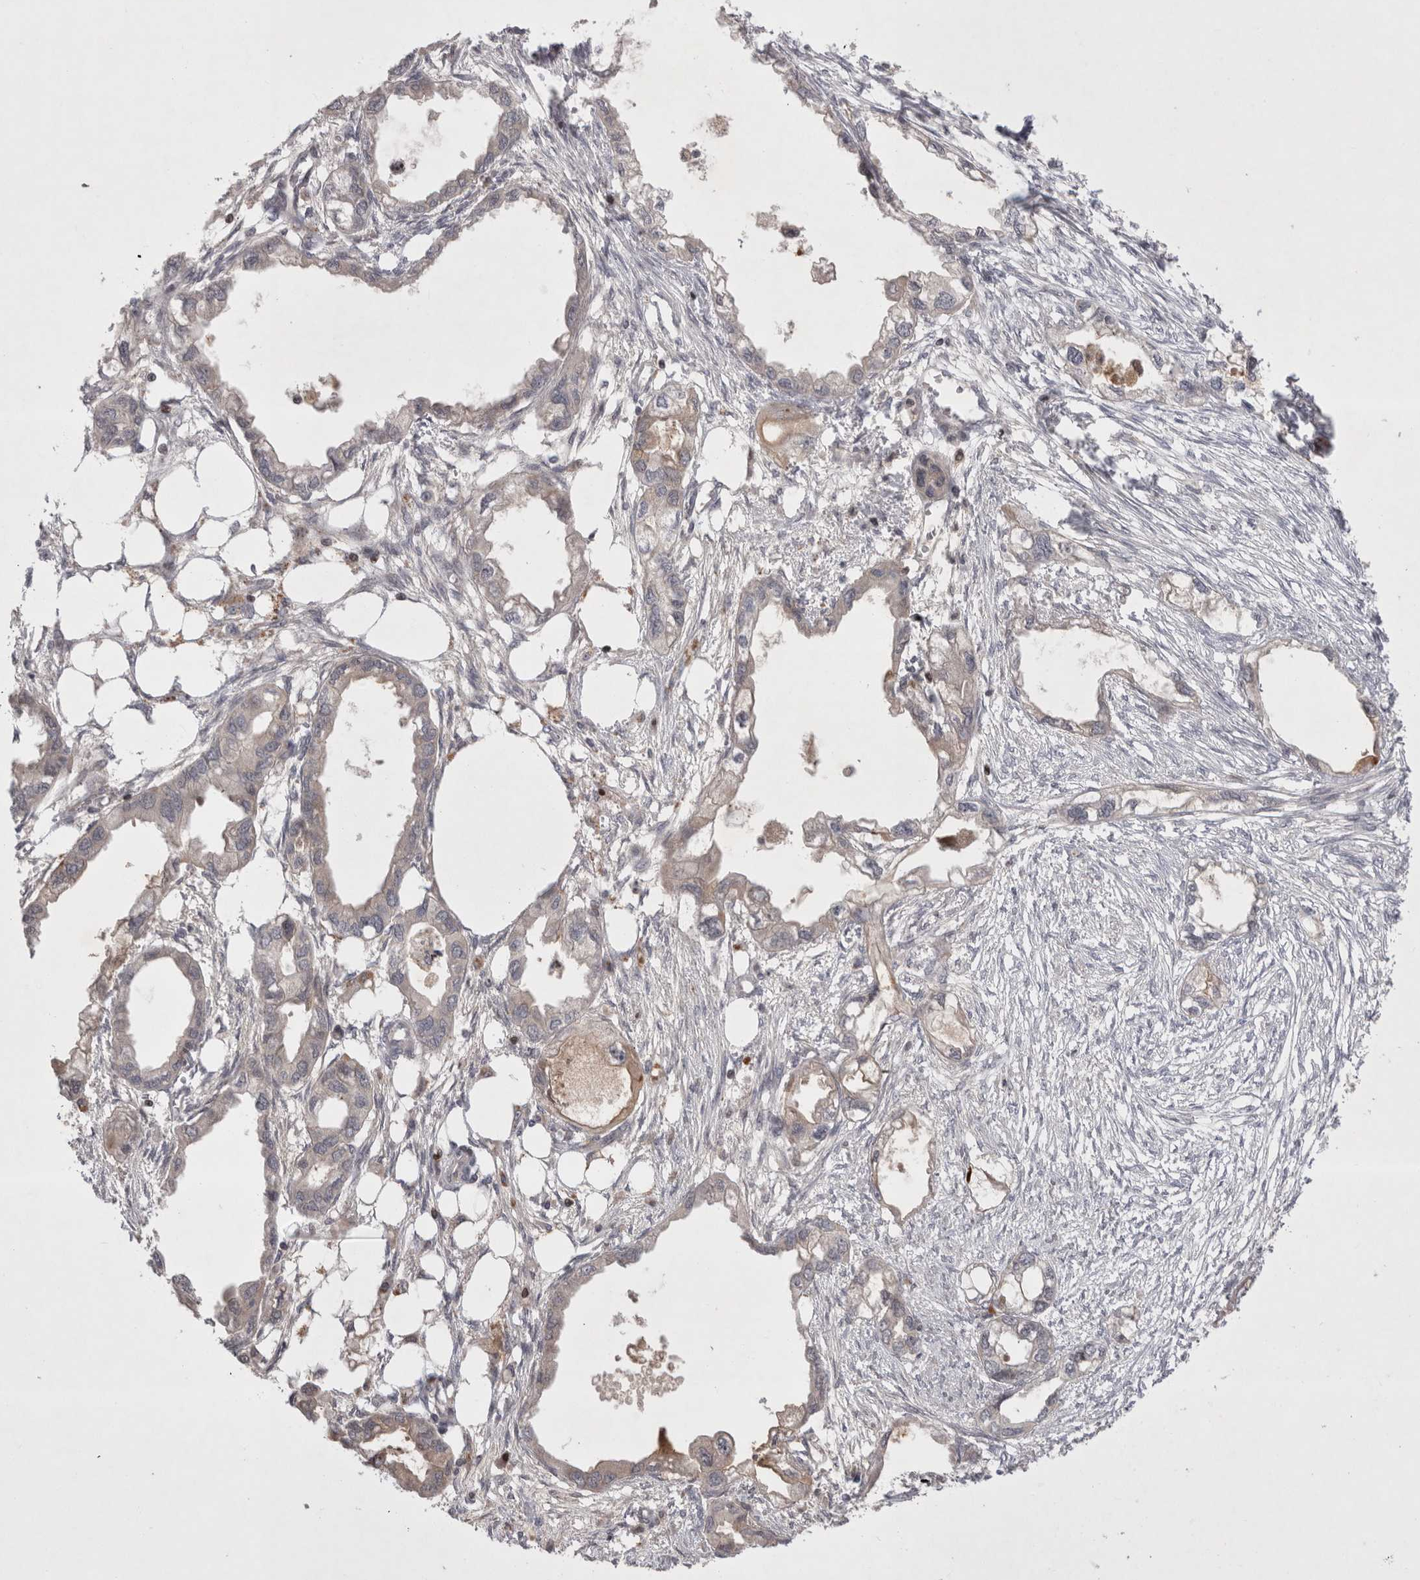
{"staining": {"intensity": "moderate", "quantity": "<25%", "location": "cytoplasmic/membranous"}, "tissue": "endometrial cancer", "cell_type": "Tumor cells", "image_type": "cancer", "snomed": [{"axis": "morphology", "description": "Adenocarcinoma, NOS"}, {"axis": "morphology", "description": "Adenocarcinoma, metastatic, NOS"}, {"axis": "topography", "description": "Adipose tissue"}, {"axis": "topography", "description": "Endometrium"}], "caption": "Human metastatic adenocarcinoma (endometrial) stained for a protein (brown) reveals moderate cytoplasmic/membranous positive staining in approximately <25% of tumor cells.", "gene": "PLEKHM1", "patient": {"sex": "female", "age": 67}}